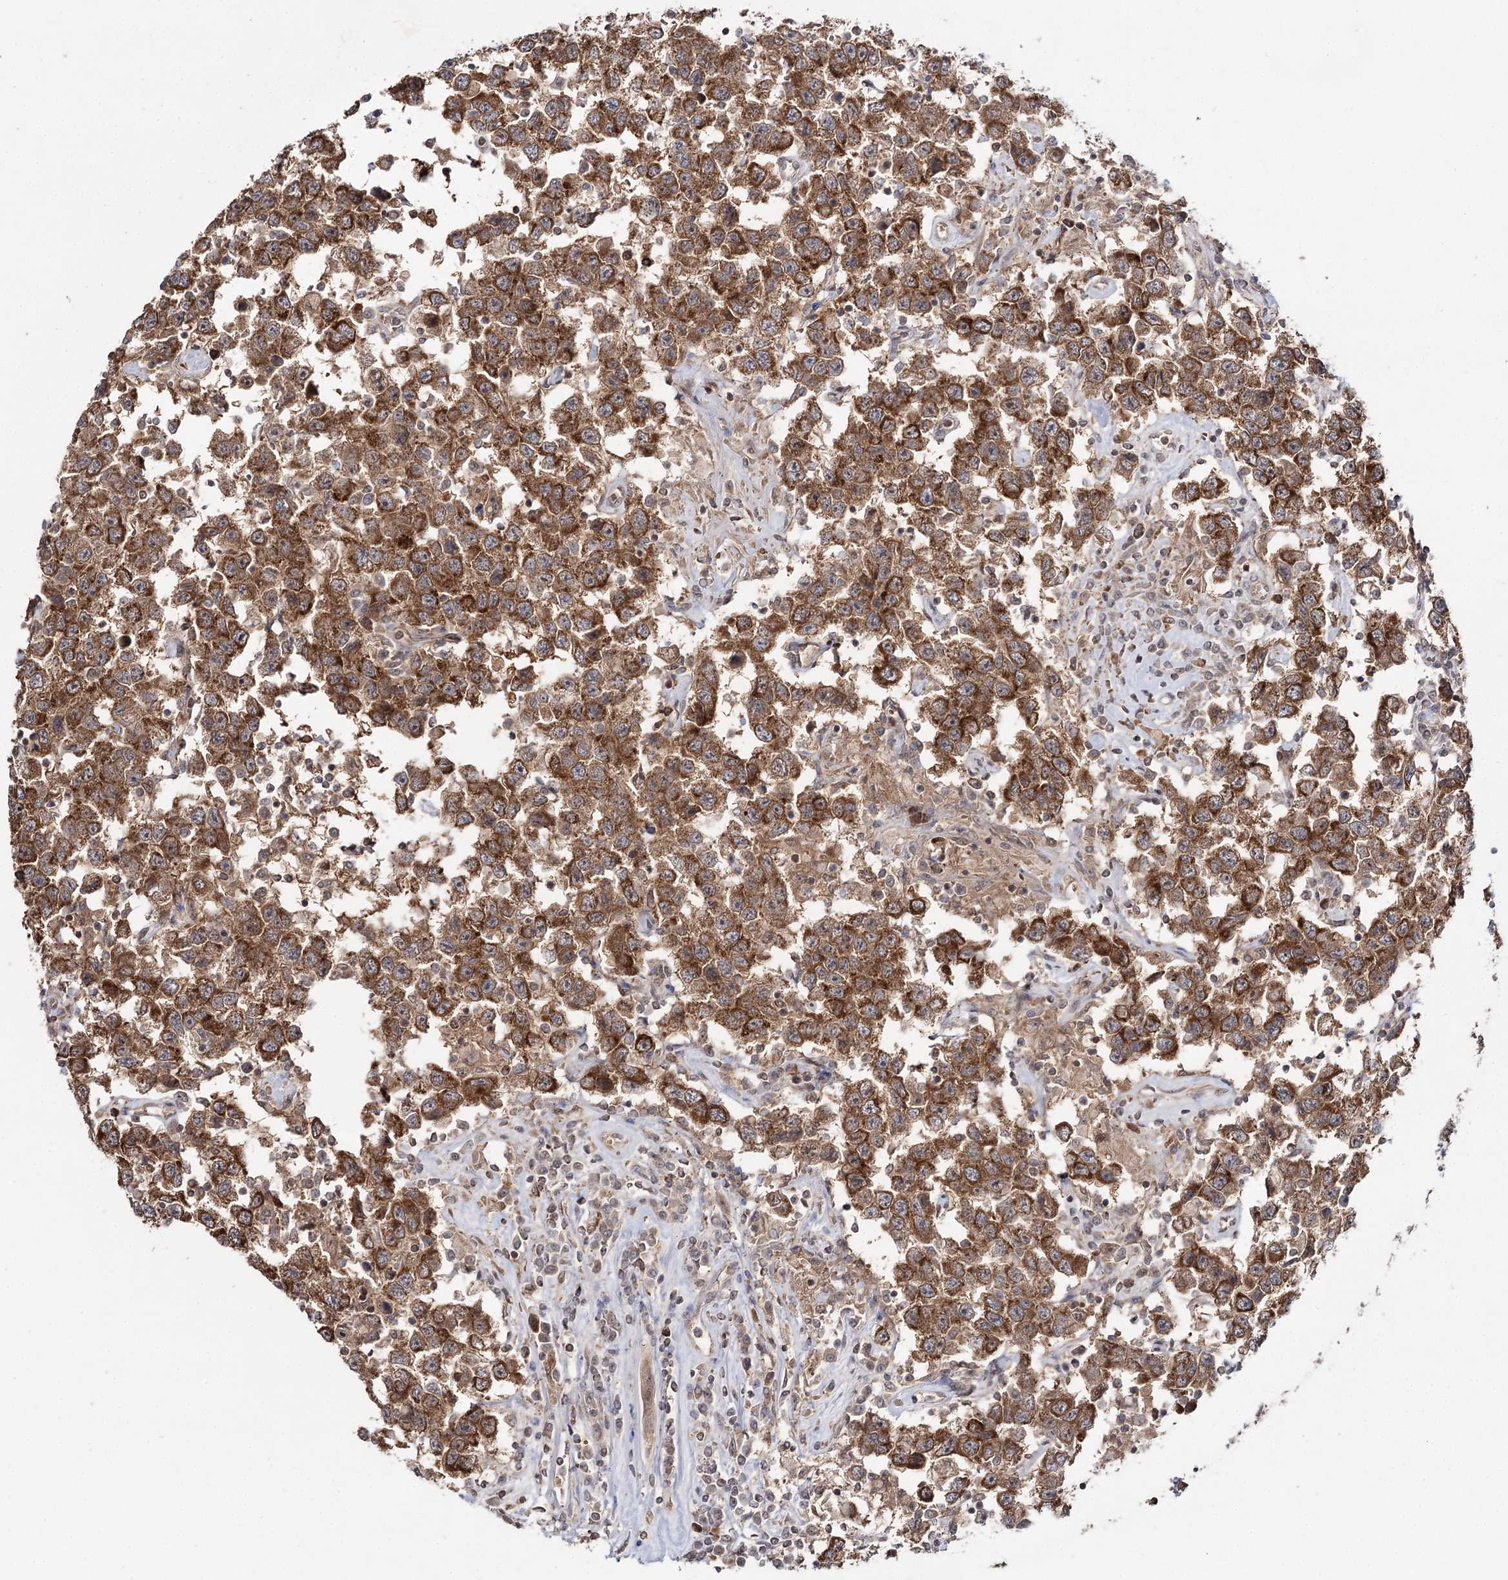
{"staining": {"intensity": "moderate", "quantity": ">75%", "location": "cytoplasmic/membranous"}, "tissue": "testis cancer", "cell_type": "Tumor cells", "image_type": "cancer", "snomed": [{"axis": "morphology", "description": "Seminoma, NOS"}, {"axis": "topography", "description": "Testis"}], "caption": "Immunohistochemical staining of testis cancer reveals medium levels of moderate cytoplasmic/membranous protein positivity in approximately >75% of tumor cells. (IHC, brightfield microscopy, high magnification).", "gene": "WDR44", "patient": {"sex": "male", "age": 41}}